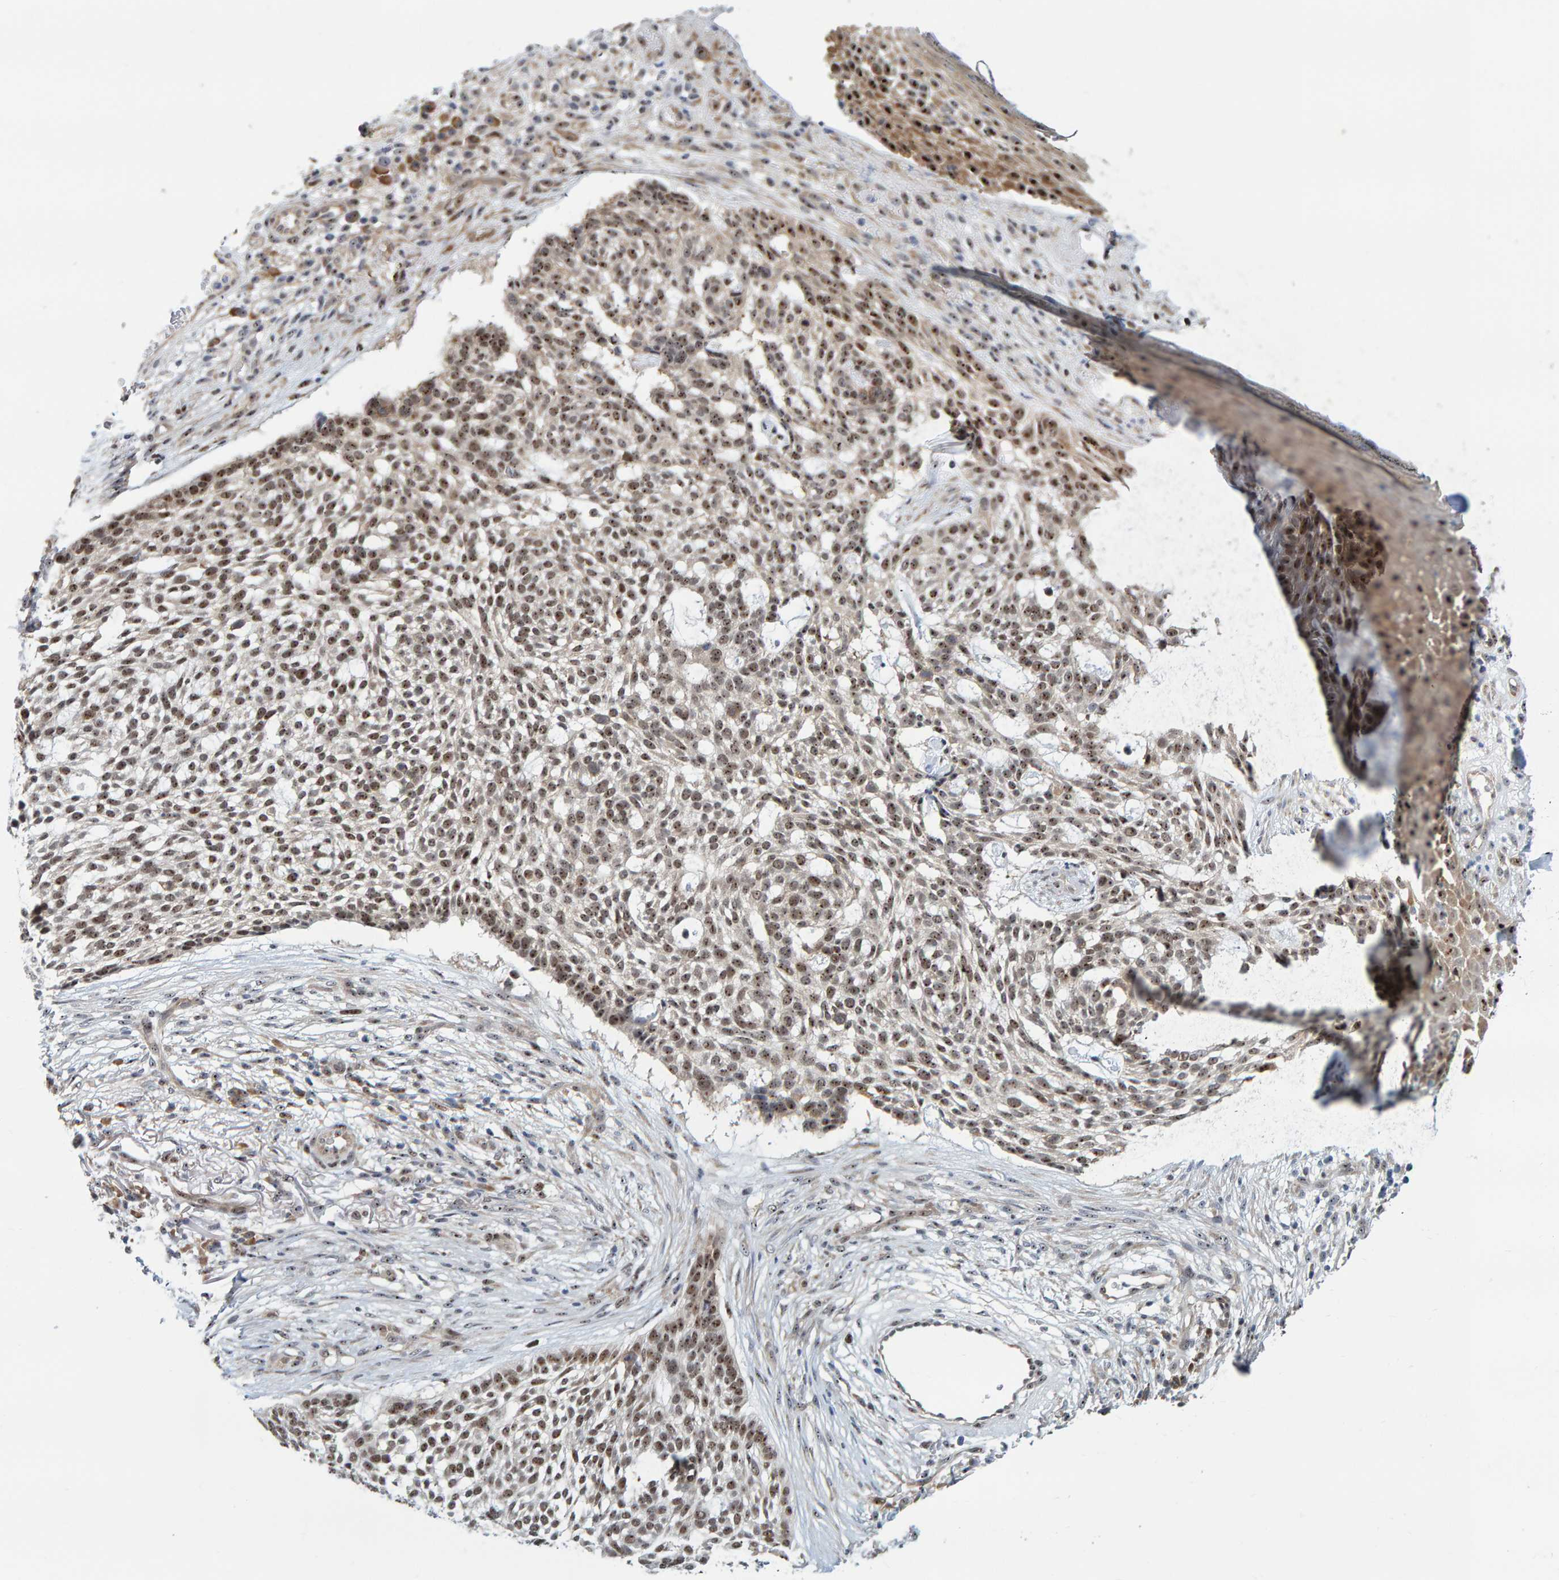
{"staining": {"intensity": "moderate", "quantity": ">75%", "location": "nuclear"}, "tissue": "skin cancer", "cell_type": "Tumor cells", "image_type": "cancer", "snomed": [{"axis": "morphology", "description": "Basal cell carcinoma"}, {"axis": "topography", "description": "Skin"}], "caption": "Immunohistochemistry (IHC) micrograph of basal cell carcinoma (skin) stained for a protein (brown), which displays medium levels of moderate nuclear staining in about >75% of tumor cells.", "gene": "POLR1E", "patient": {"sex": "female", "age": 64}}